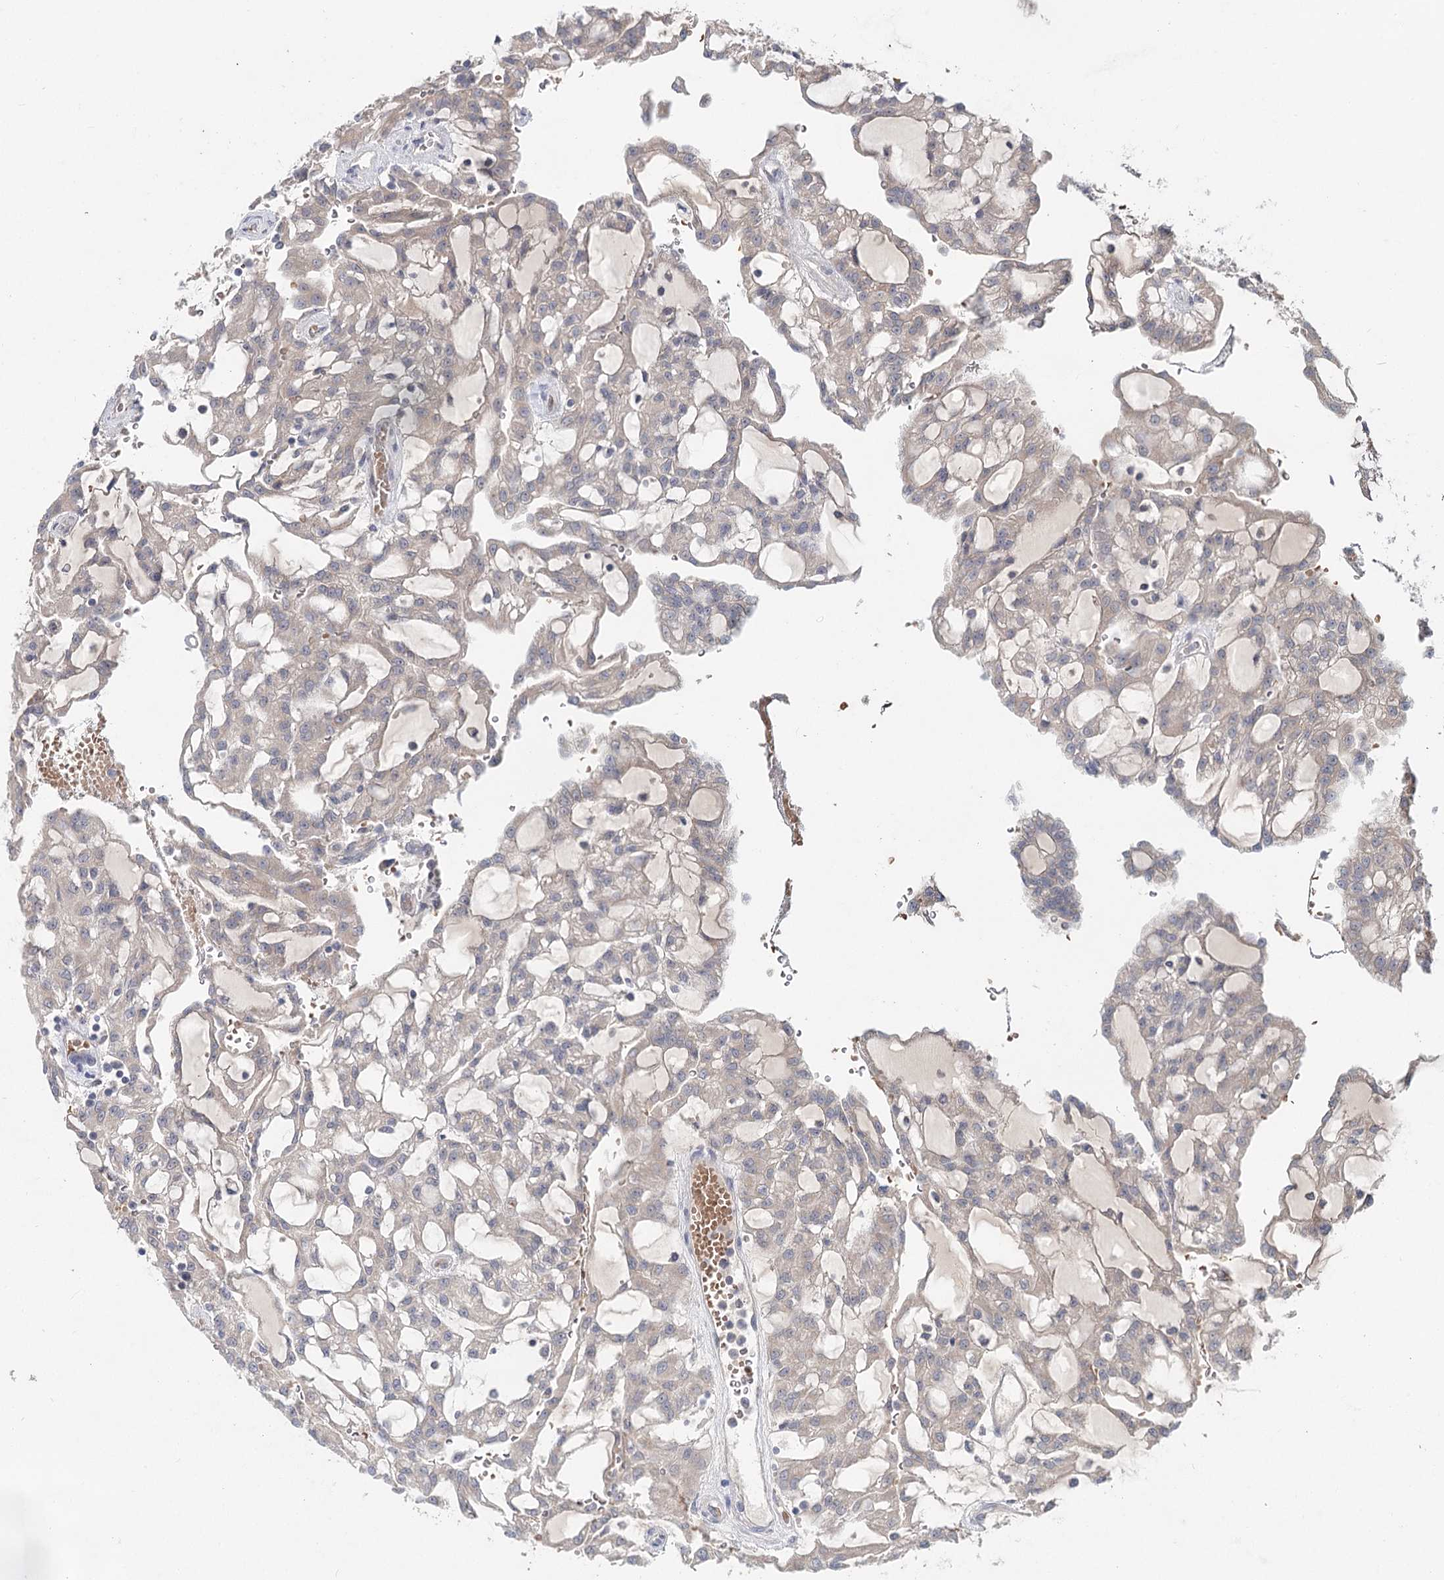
{"staining": {"intensity": "negative", "quantity": "none", "location": "none"}, "tissue": "renal cancer", "cell_type": "Tumor cells", "image_type": "cancer", "snomed": [{"axis": "morphology", "description": "Adenocarcinoma, NOS"}, {"axis": "topography", "description": "Kidney"}], "caption": "Tumor cells show no significant protein staining in renal adenocarcinoma.", "gene": "FBXO7", "patient": {"sex": "male", "age": 63}}